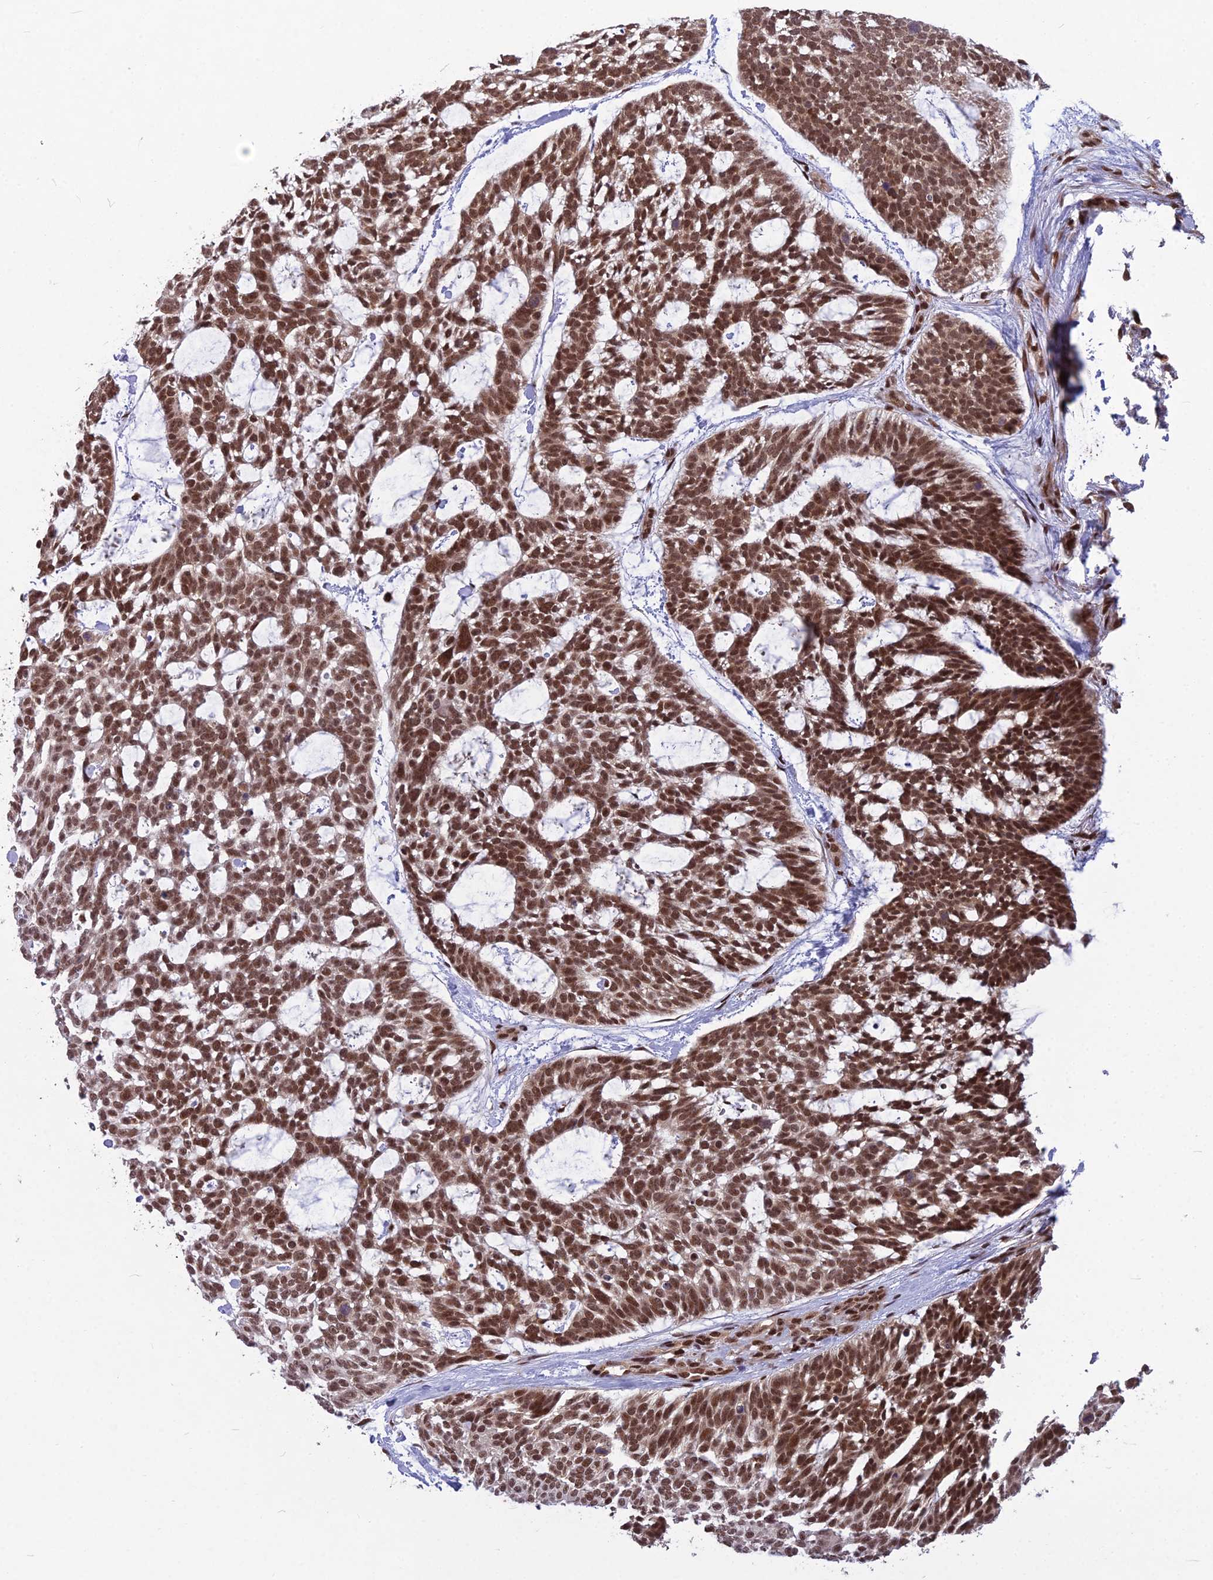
{"staining": {"intensity": "strong", "quantity": ">75%", "location": "nuclear"}, "tissue": "skin cancer", "cell_type": "Tumor cells", "image_type": "cancer", "snomed": [{"axis": "morphology", "description": "Basal cell carcinoma"}, {"axis": "topography", "description": "Skin"}], "caption": "Immunohistochemical staining of human basal cell carcinoma (skin) reveals high levels of strong nuclear positivity in approximately >75% of tumor cells. (Stains: DAB in brown, nuclei in blue, Microscopy: brightfield microscopy at high magnification).", "gene": "GMEB1", "patient": {"sex": "male", "age": 88}}